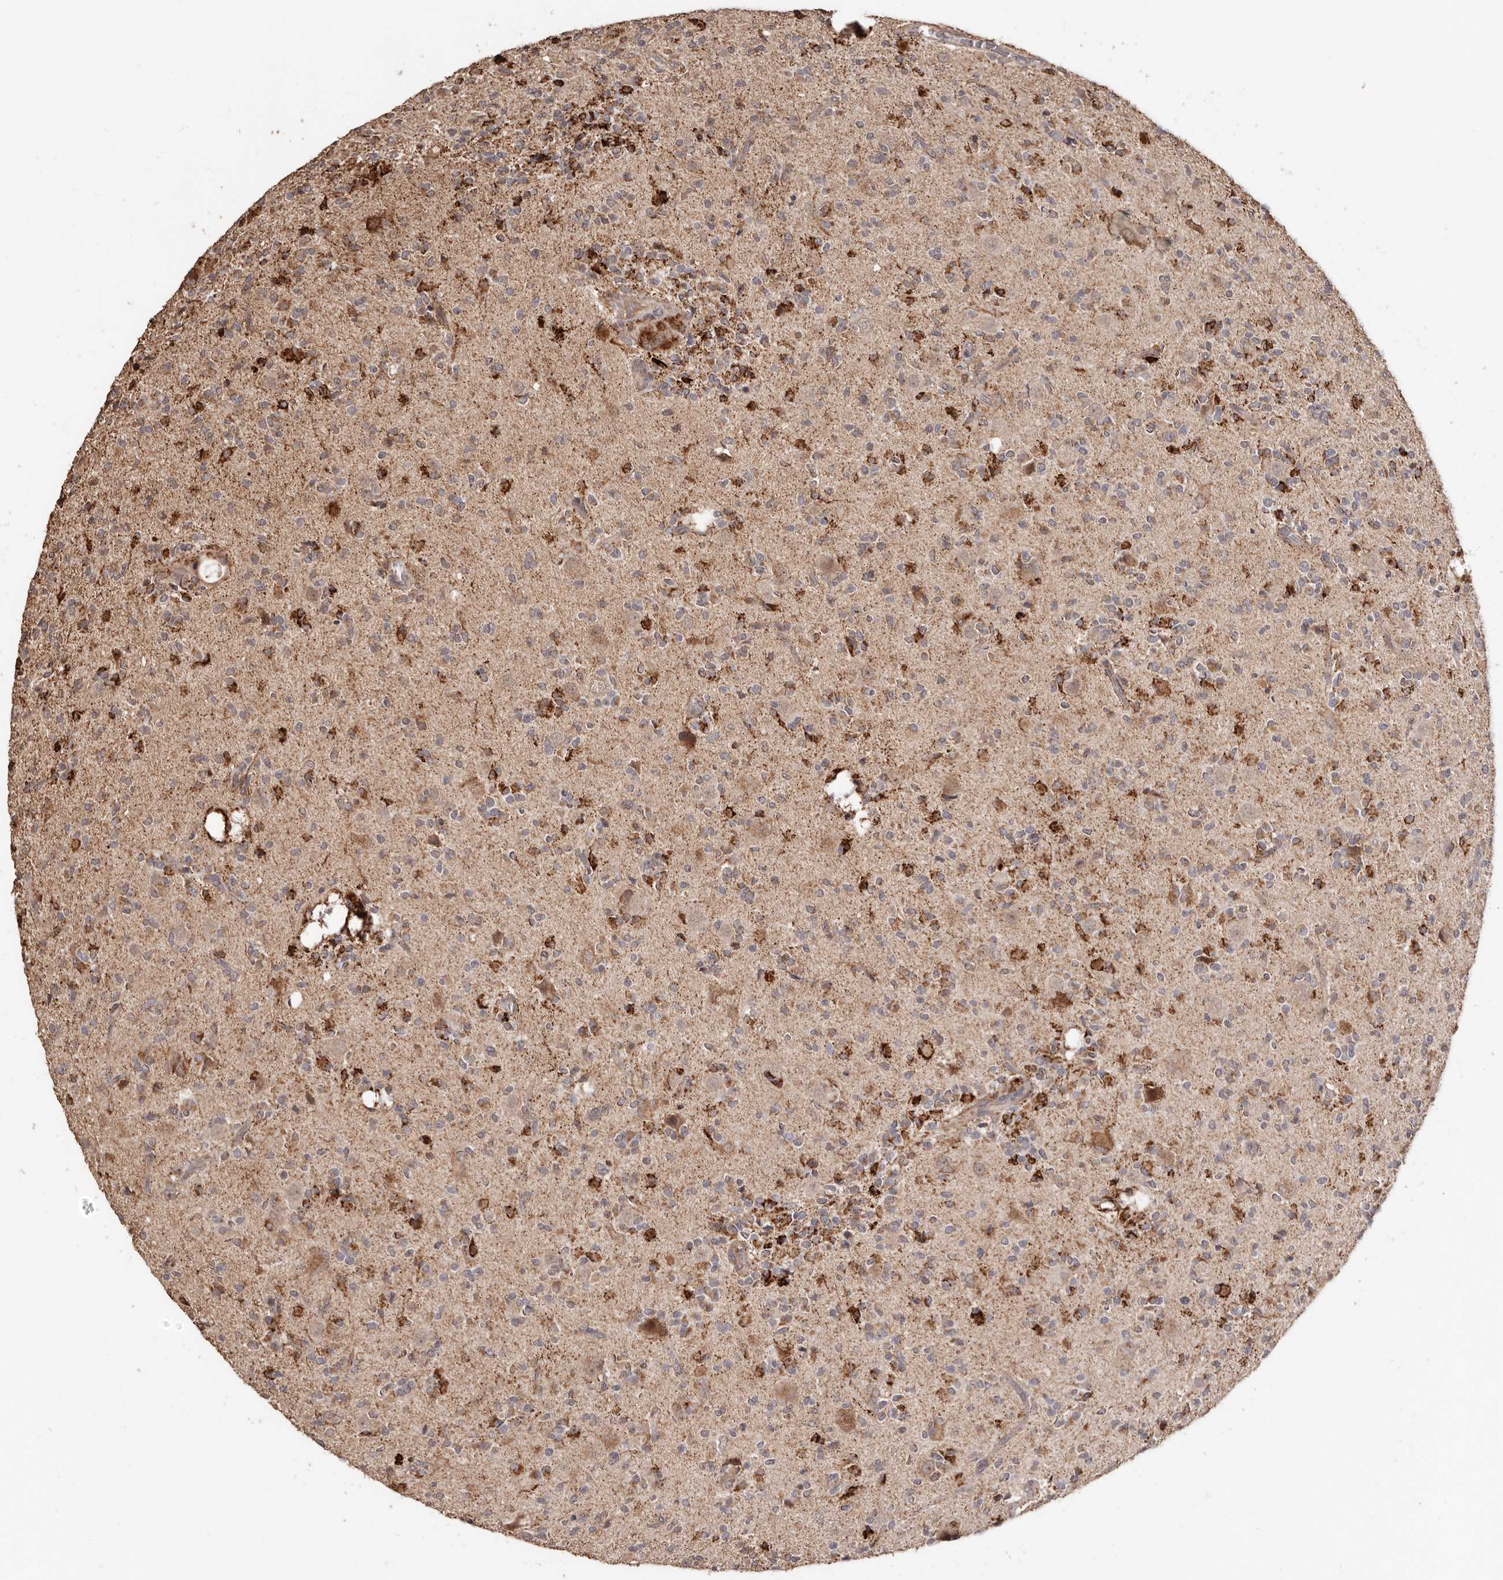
{"staining": {"intensity": "moderate", "quantity": ">75%", "location": "cytoplasmic/membranous"}, "tissue": "glioma", "cell_type": "Tumor cells", "image_type": "cancer", "snomed": [{"axis": "morphology", "description": "Glioma, malignant, High grade"}, {"axis": "topography", "description": "Brain"}], "caption": "Approximately >75% of tumor cells in malignant glioma (high-grade) reveal moderate cytoplasmic/membranous protein positivity as visualized by brown immunohistochemical staining.", "gene": "AKAP7", "patient": {"sex": "male", "age": 34}}